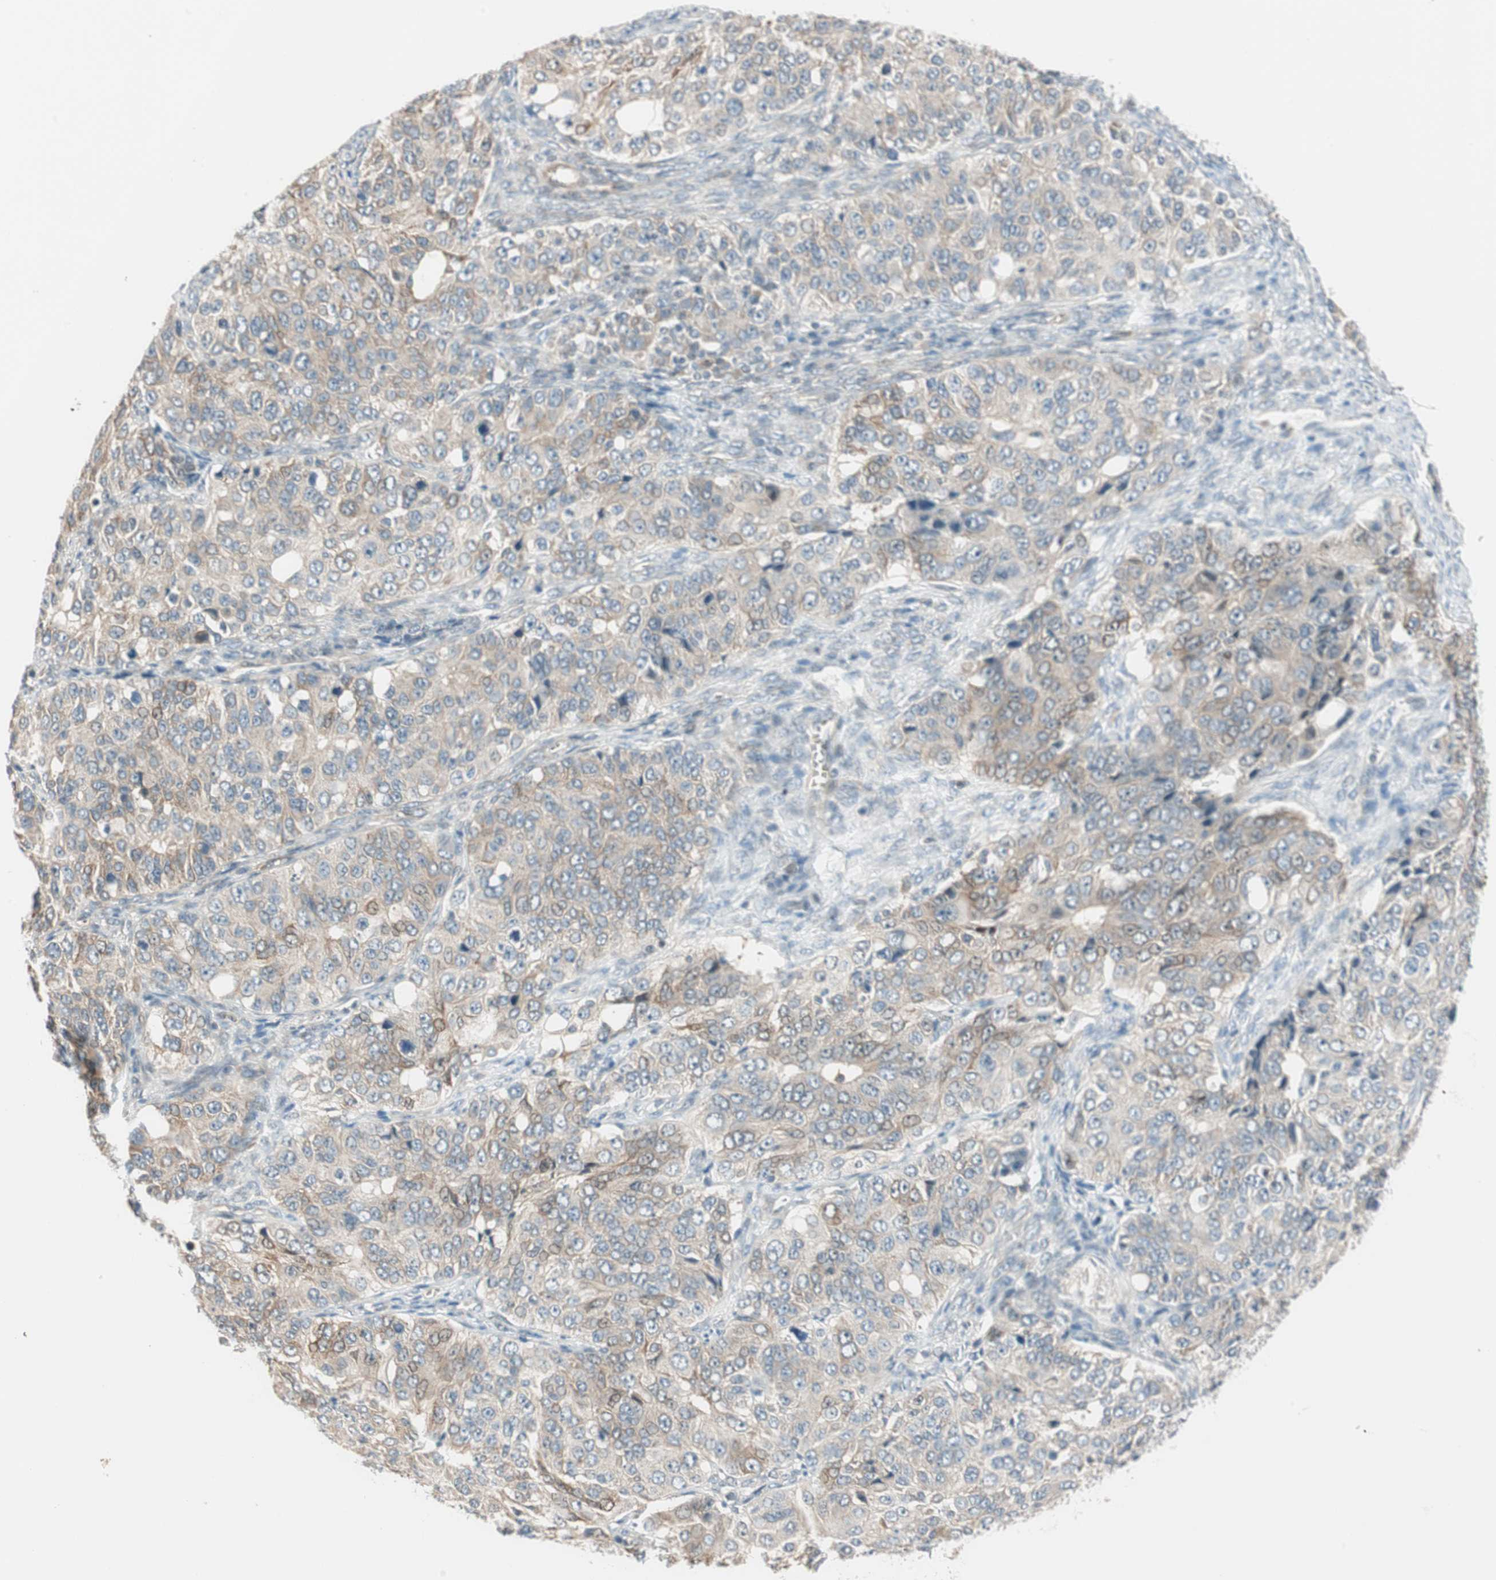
{"staining": {"intensity": "moderate", "quantity": ">75%", "location": "cytoplasmic/membranous"}, "tissue": "ovarian cancer", "cell_type": "Tumor cells", "image_type": "cancer", "snomed": [{"axis": "morphology", "description": "Carcinoma, endometroid"}, {"axis": "topography", "description": "Ovary"}], "caption": "Tumor cells show medium levels of moderate cytoplasmic/membranous positivity in approximately >75% of cells in endometroid carcinoma (ovarian). The staining was performed using DAB to visualize the protein expression in brown, while the nuclei were stained in blue with hematoxylin (Magnification: 20x).", "gene": "CGRRF1", "patient": {"sex": "female", "age": 51}}